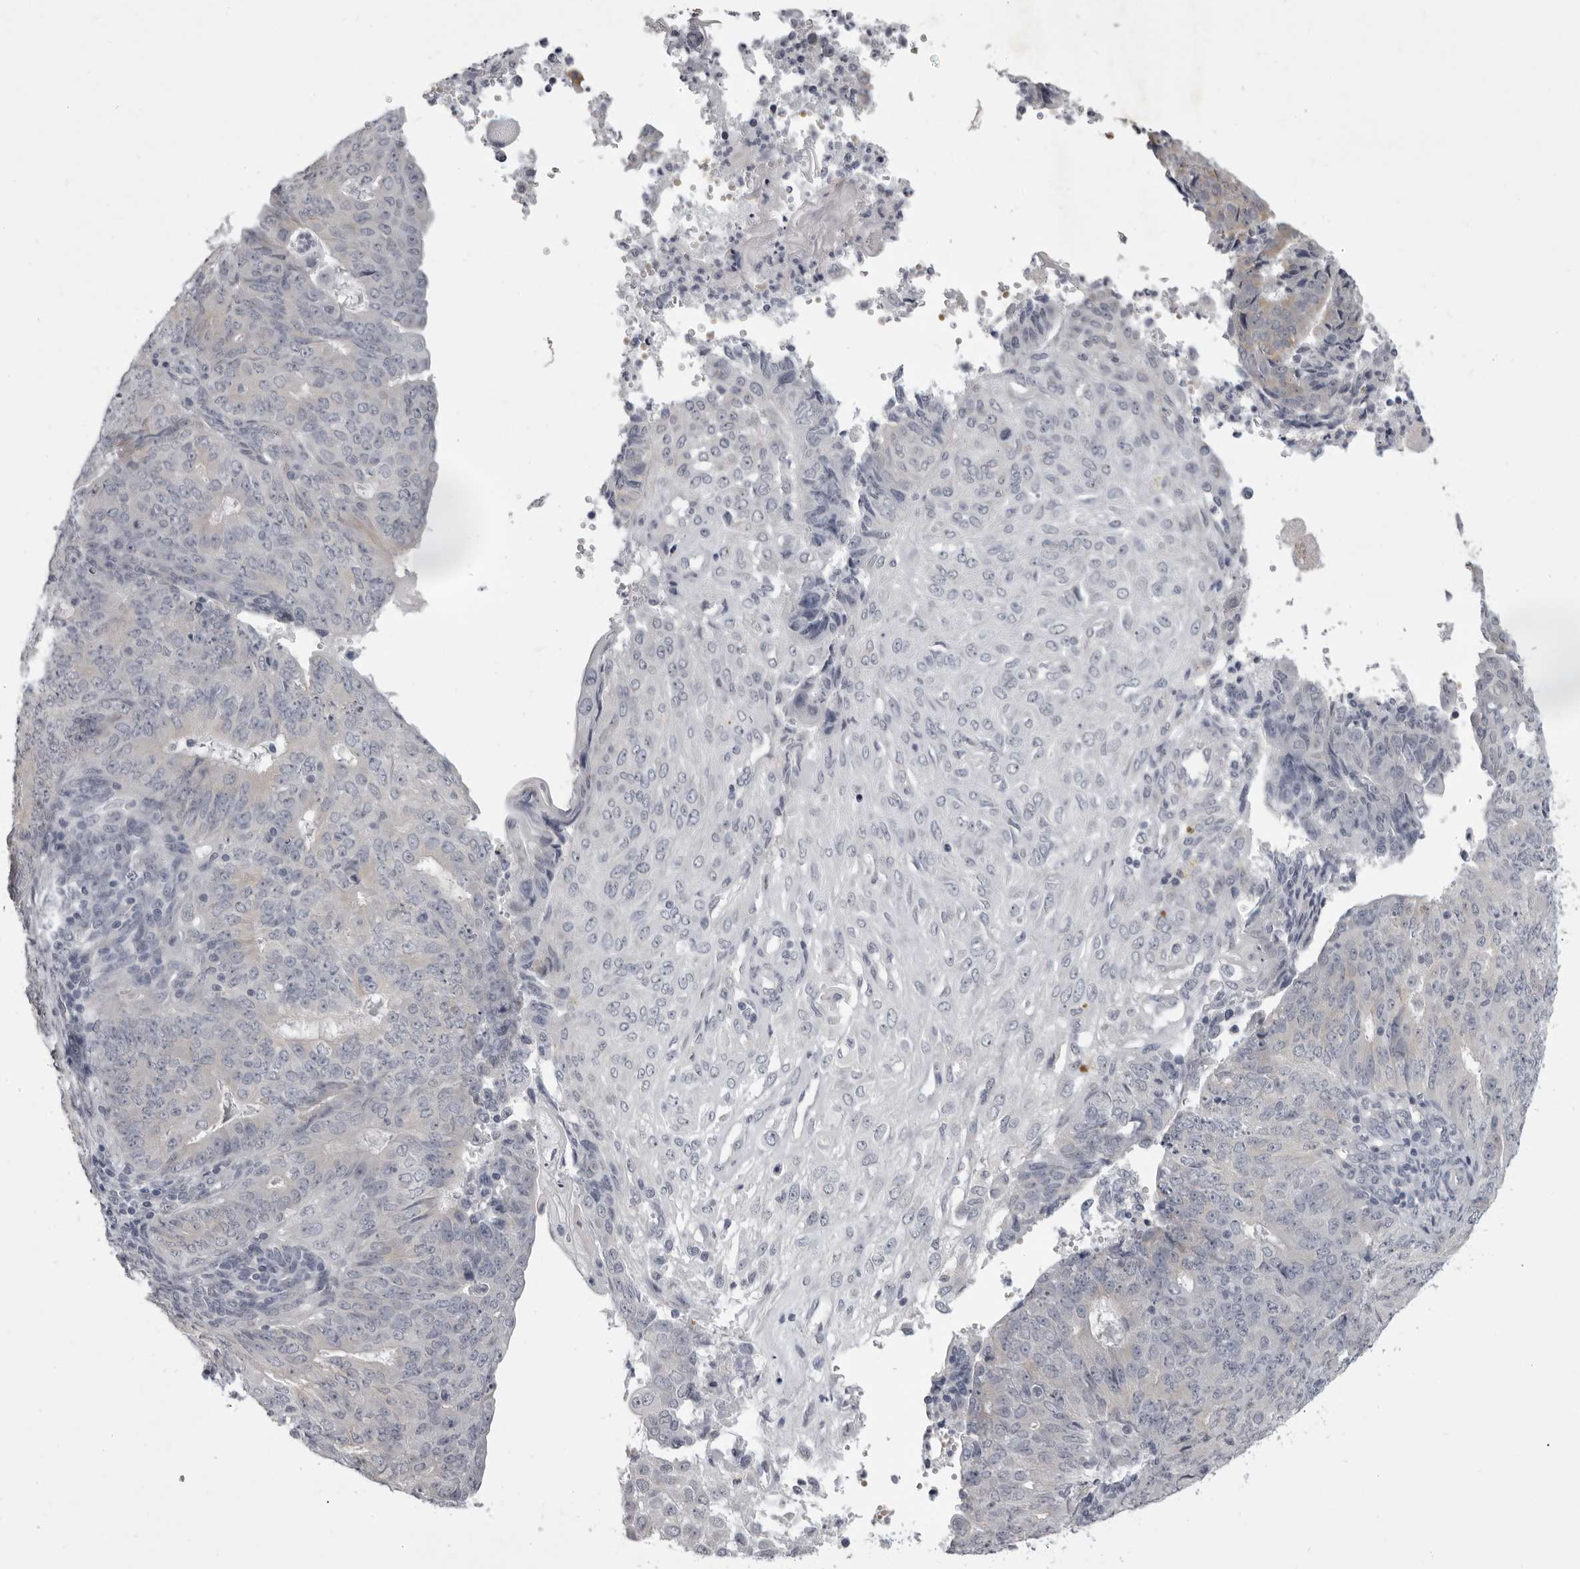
{"staining": {"intensity": "negative", "quantity": "none", "location": "none"}, "tissue": "endometrial cancer", "cell_type": "Tumor cells", "image_type": "cancer", "snomed": [{"axis": "morphology", "description": "Adenocarcinoma, NOS"}, {"axis": "topography", "description": "Endometrium"}], "caption": "Photomicrograph shows no protein expression in tumor cells of endometrial adenocarcinoma tissue.", "gene": "EPHA10", "patient": {"sex": "female", "age": 32}}